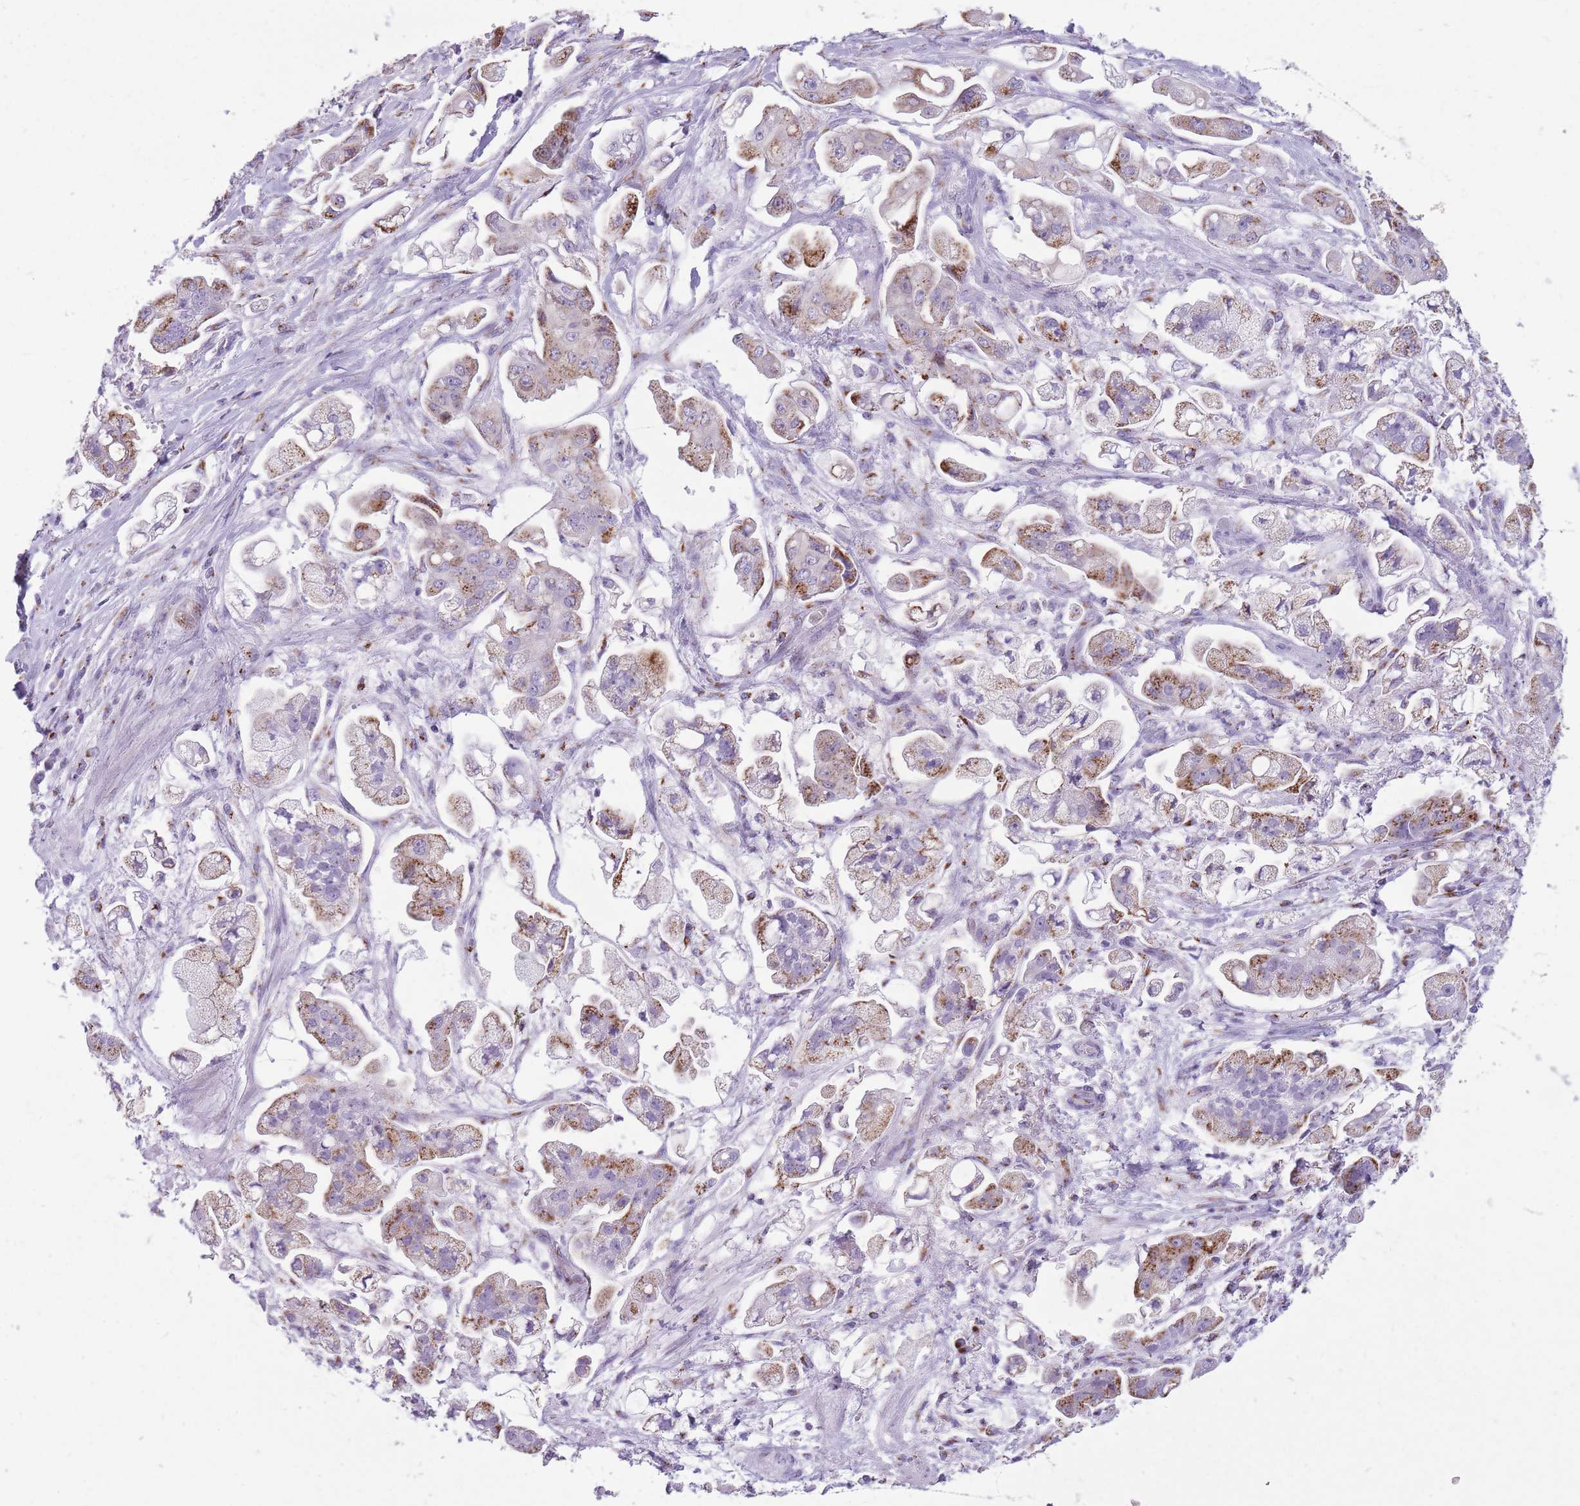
{"staining": {"intensity": "moderate", "quantity": "25%-75%", "location": "cytoplasmic/membranous"}, "tissue": "stomach cancer", "cell_type": "Tumor cells", "image_type": "cancer", "snomed": [{"axis": "morphology", "description": "Adenocarcinoma, NOS"}, {"axis": "topography", "description": "Stomach"}], "caption": "DAB immunohistochemical staining of human stomach adenocarcinoma shows moderate cytoplasmic/membranous protein staining in about 25%-75% of tumor cells.", "gene": "B4GALT2", "patient": {"sex": "male", "age": 62}}